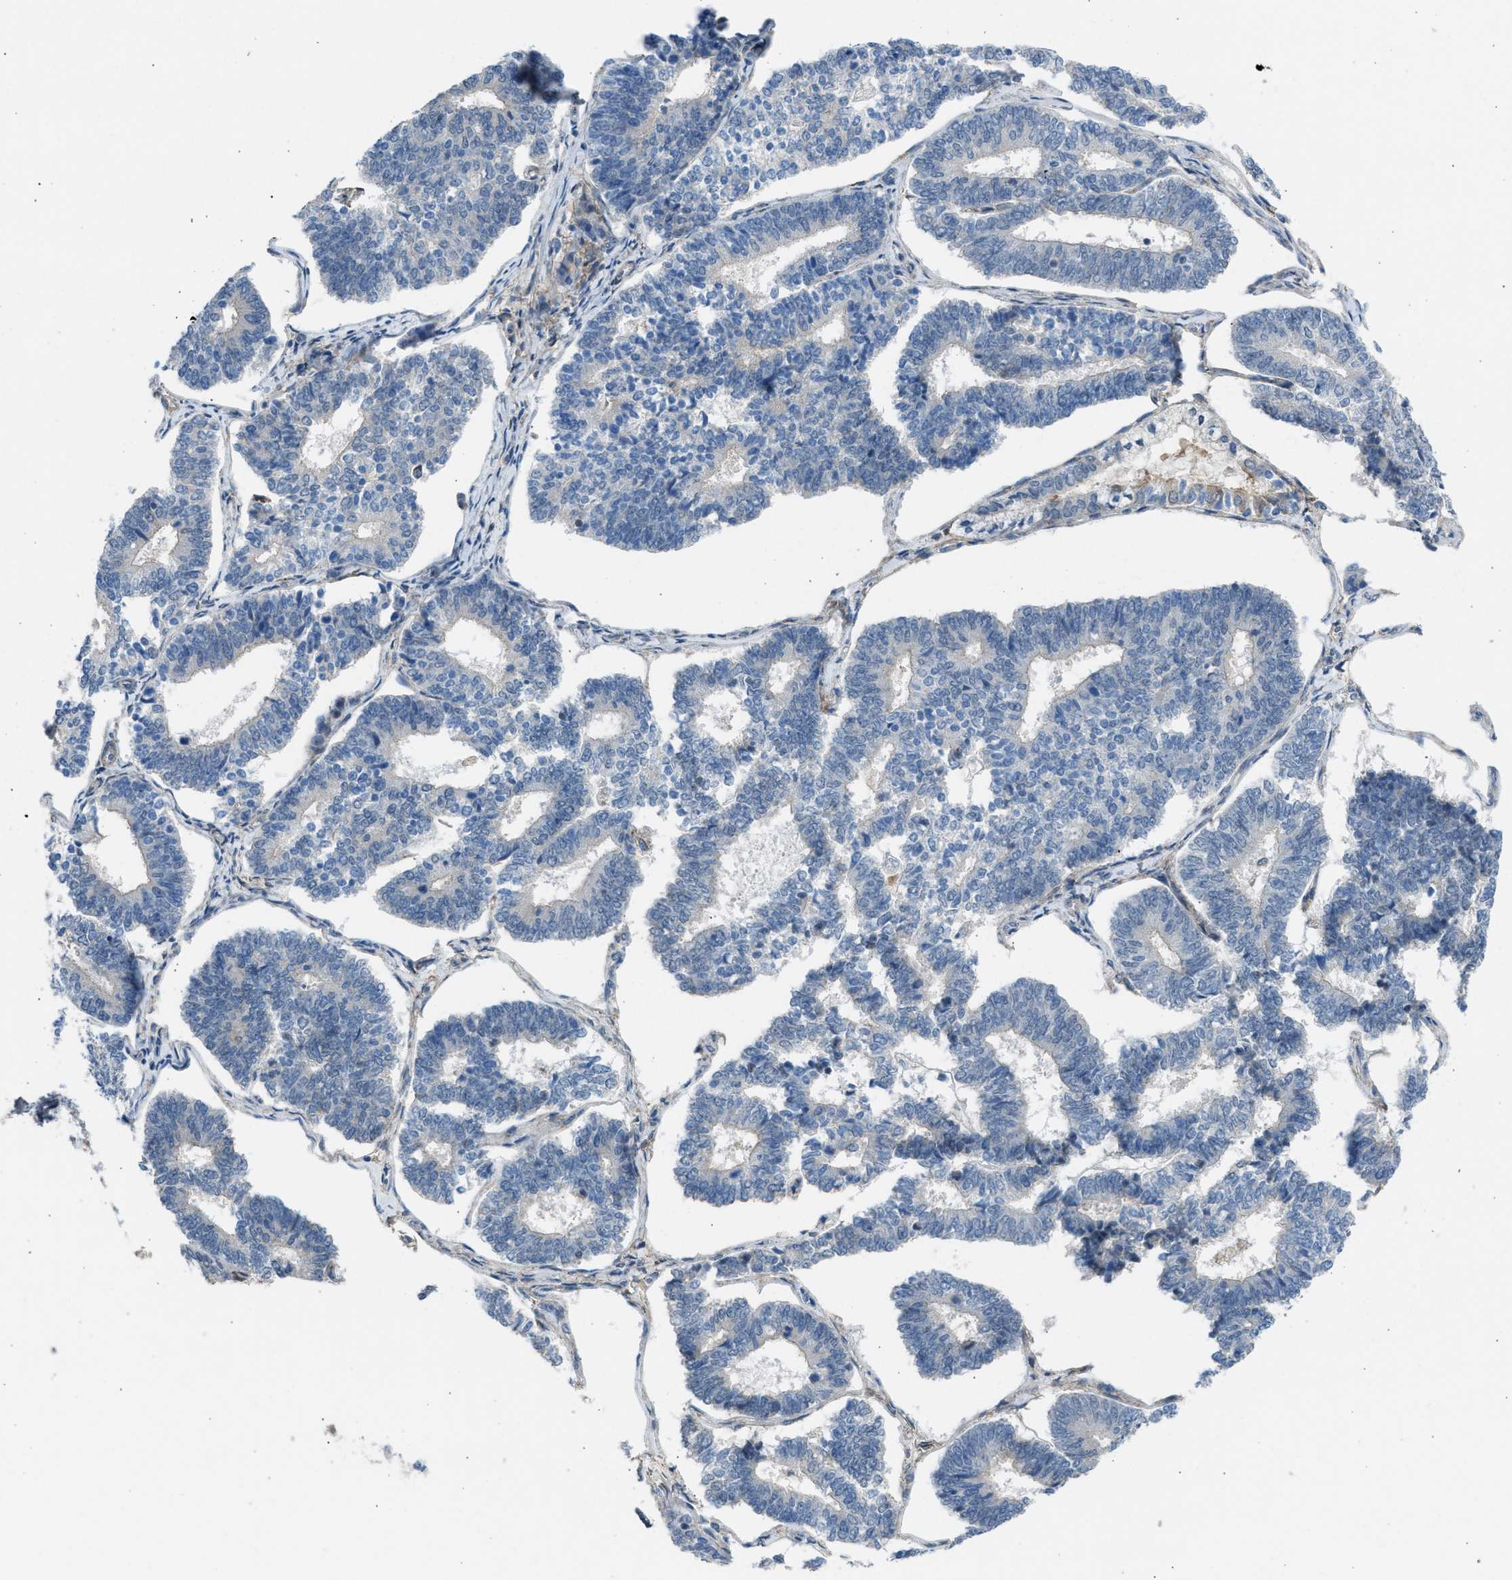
{"staining": {"intensity": "negative", "quantity": "none", "location": "none"}, "tissue": "endometrial cancer", "cell_type": "Tumor cells", "image_type": "cancer", "snomed": [{"axis": "morphology", "description": "Adenocarcinoma, NOS"}, {"axis": "topography", "description": "Endometrium"}], "caption": "There is no significant expression in tumor cells of endometrial cancer (adenocarcinoma).", "gene": "PCNX3", "patient": {"sex": "female", "age": 70}}